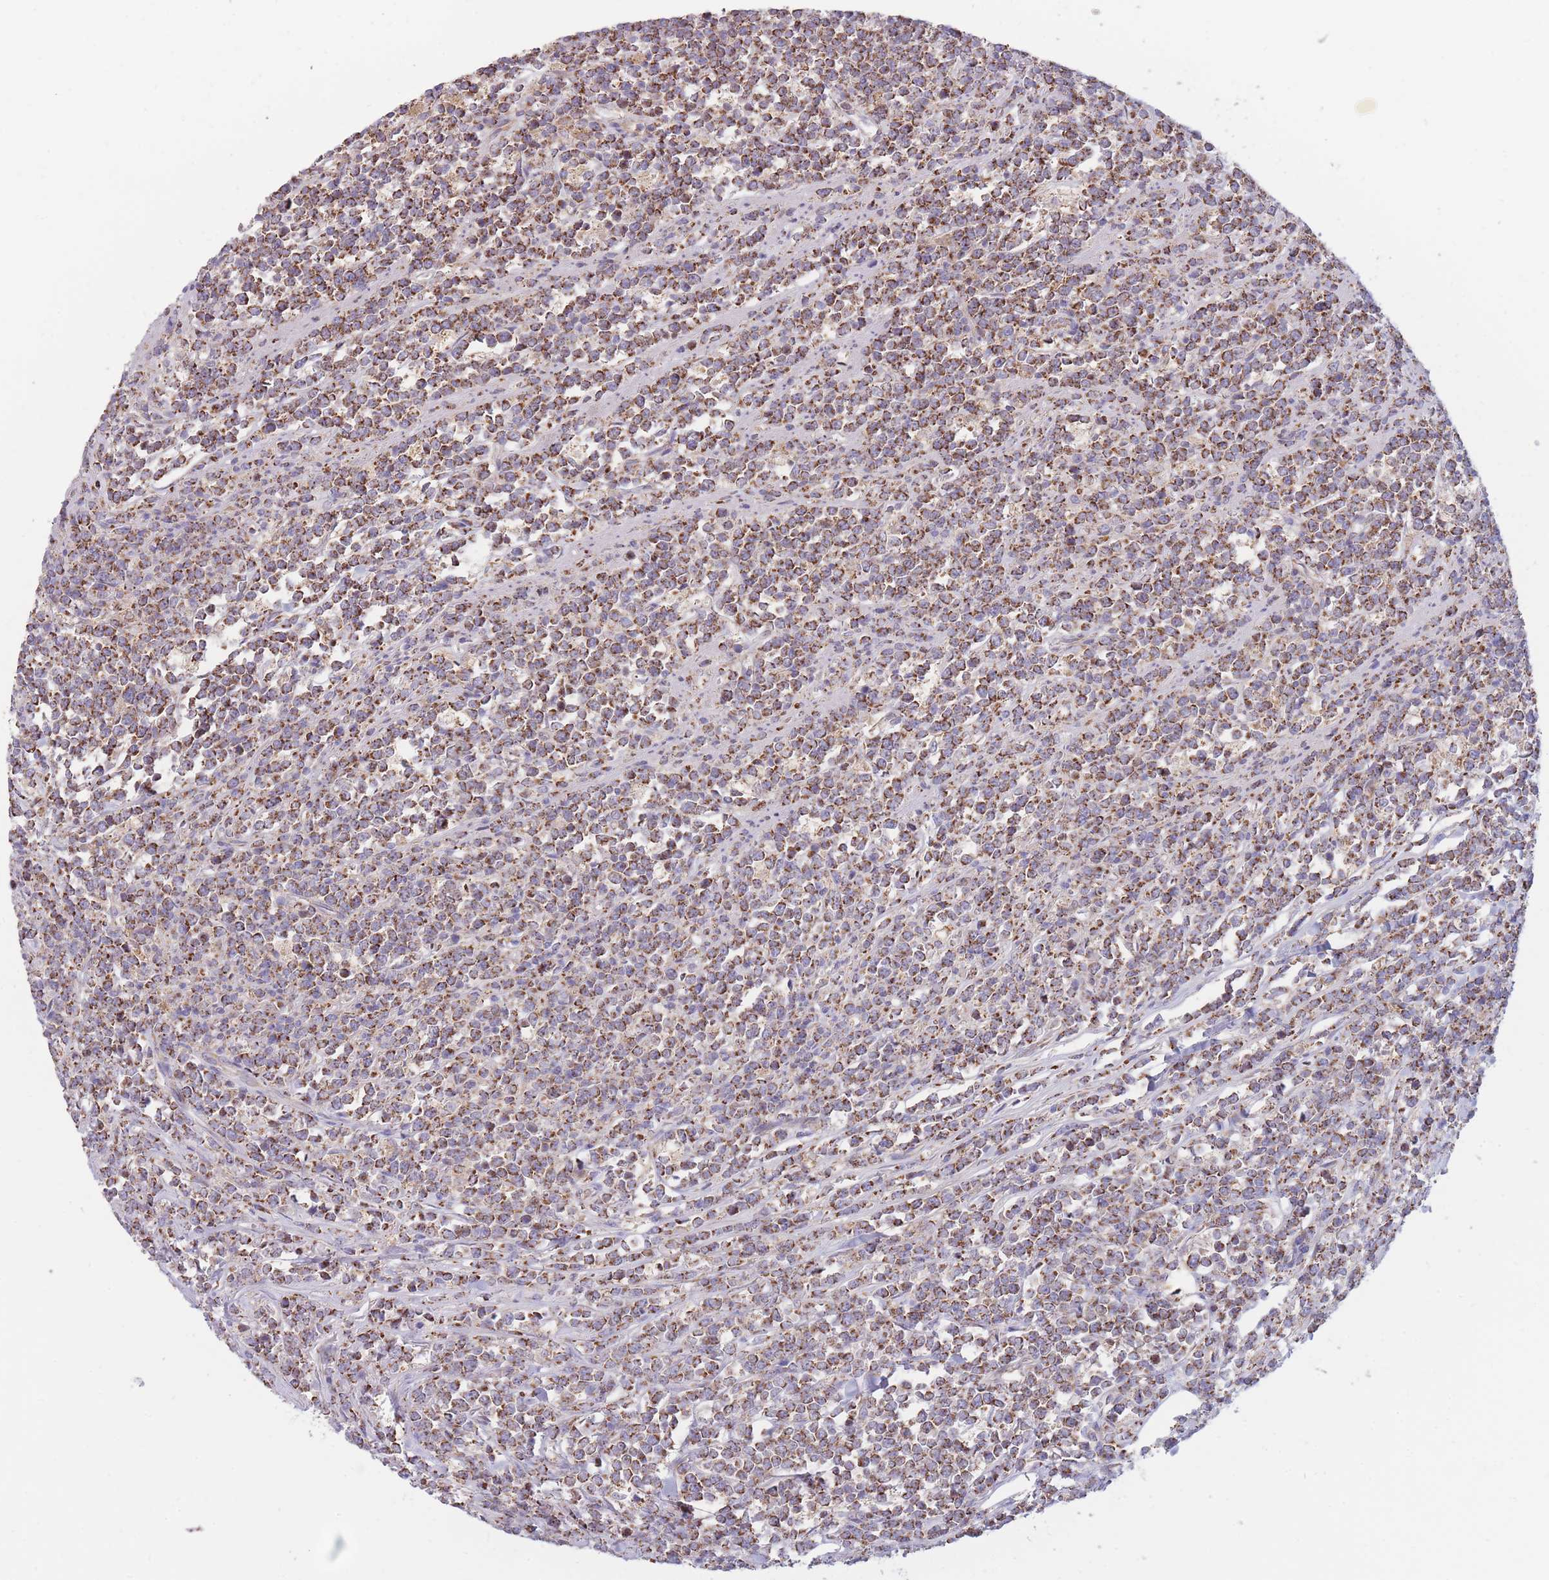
{"staining": {"intensity": "moderate", "quantity": ">75%", "location": "cytoplasmic/membranous"}, "tissue": "lymphoma", "cell_type": "Tumor cells", "image_type": "cancer", "snomed": [{"axis": "morphology", "description": "Malignant lymphoma, non-Hodgkin's type, High grade"}, {"axis": "topography", "description": "Small intestine"}, {"axis": "topography", "description": "Colon"}], "caption": "There is medium levels of moderate cytoplasmic/membranous expression in tumor cells of high-grade malignant lymphoma, non-Hodgkin's type, as demonstrated by immunohistochemical staining (brown color).", "gene": "SLC25A42", "patient": {"sex": "male", "age": 8}}